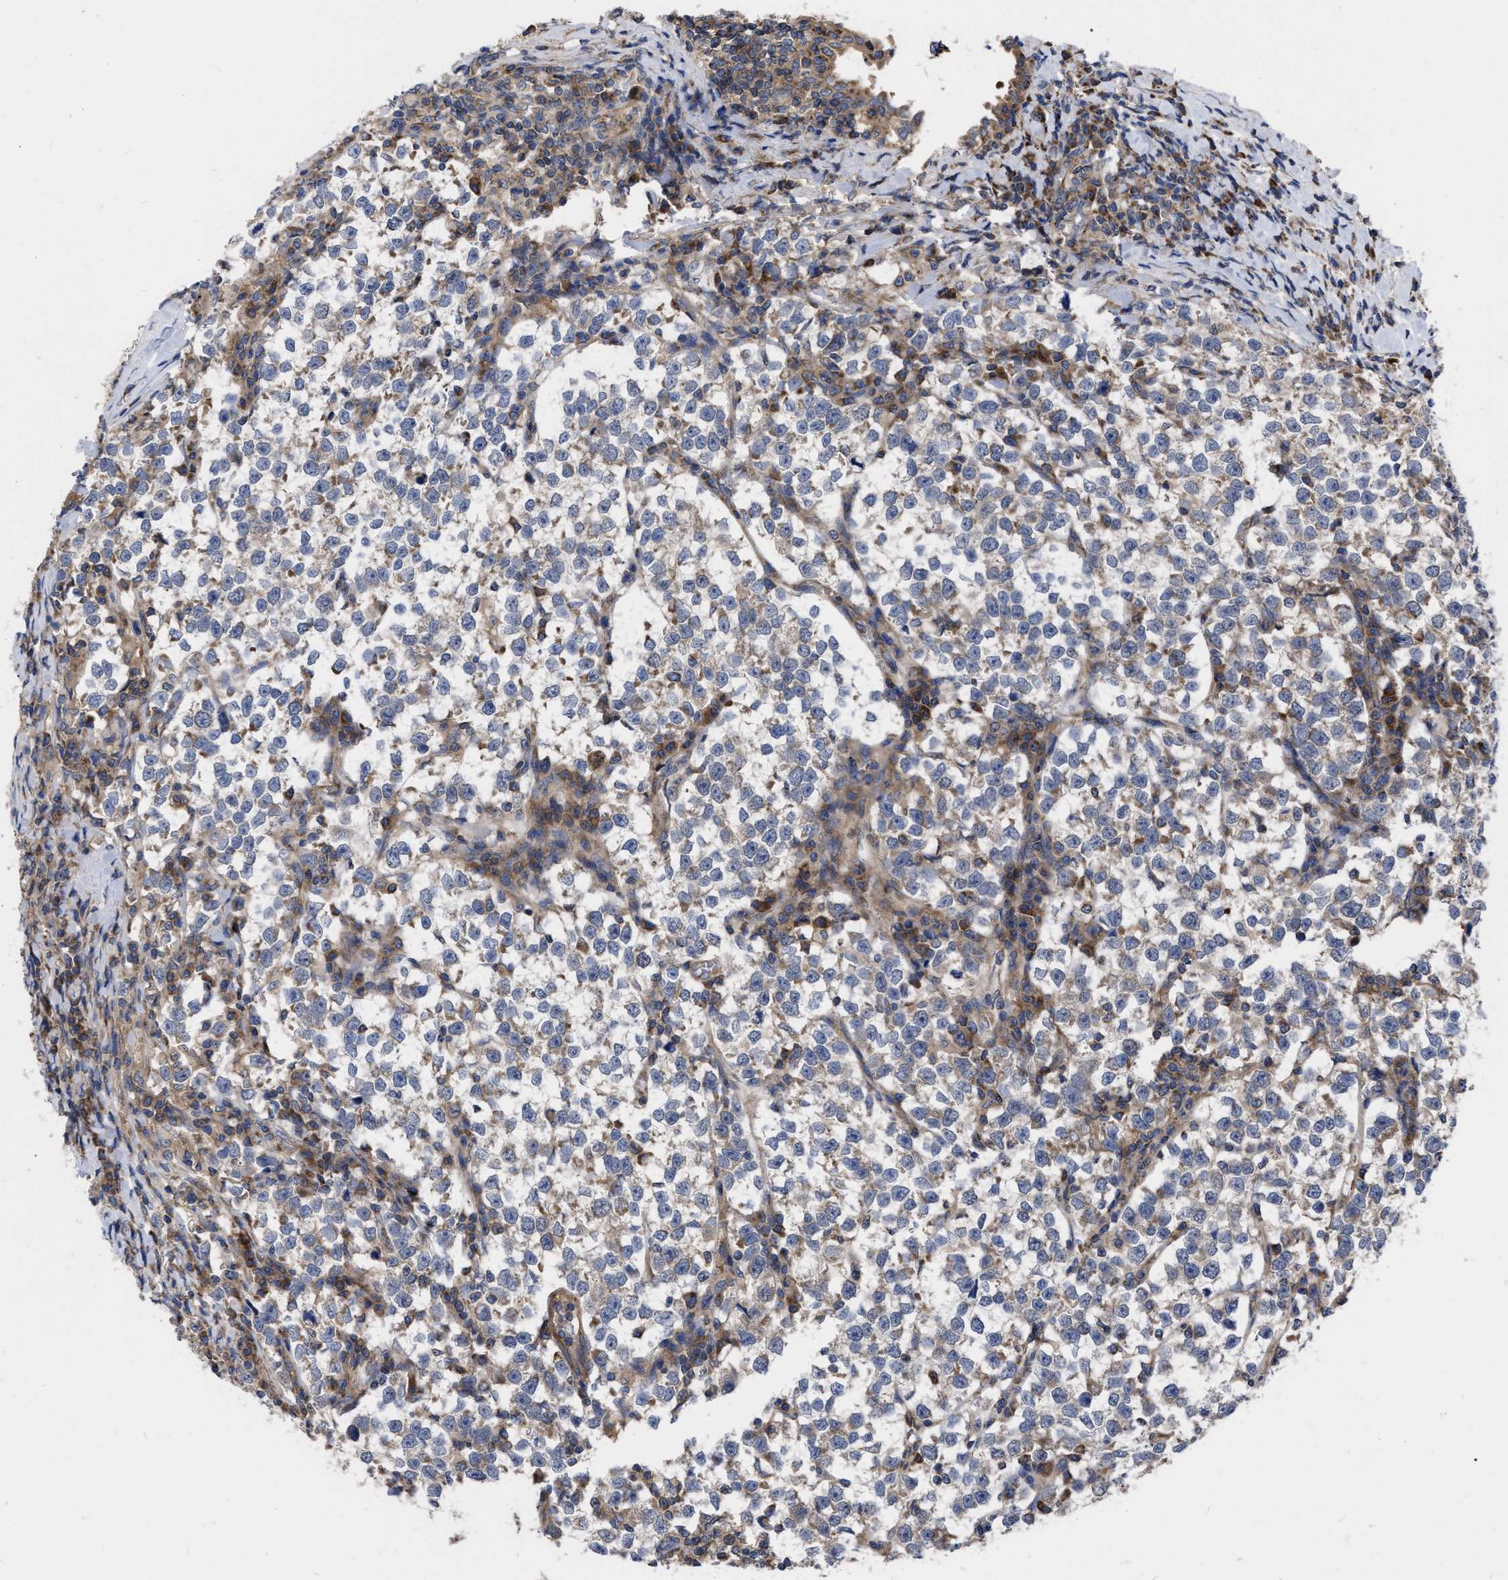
{"staining": {"intensity": "weak", "quantity": "25%-75%", "location": "cytoplasmic/membranous"}, "tissue": "testis cancer", "cell_type": "Tumor cells", "image_type": "cancer", "snomed": [{"axis": "morphology", "description": "Normal tissue, NOS"}, {"axis": "morphology", "description": "Seminoma, NOS"}, {"axis": "topography", "description": "Testis"}], "caption": "DAB (3,3'-diaminobenzidine) immunohistochemical staining of testis cancer (seminoma) displays weak cytoplasmic/membranous protein positivity in about 25%-75% of tumor cells. (DAB IHC, brown staining for protein, blue staining for nuclei).", "gene": "CDKN2C", "patient": {"sex": "male", "age": 43}}